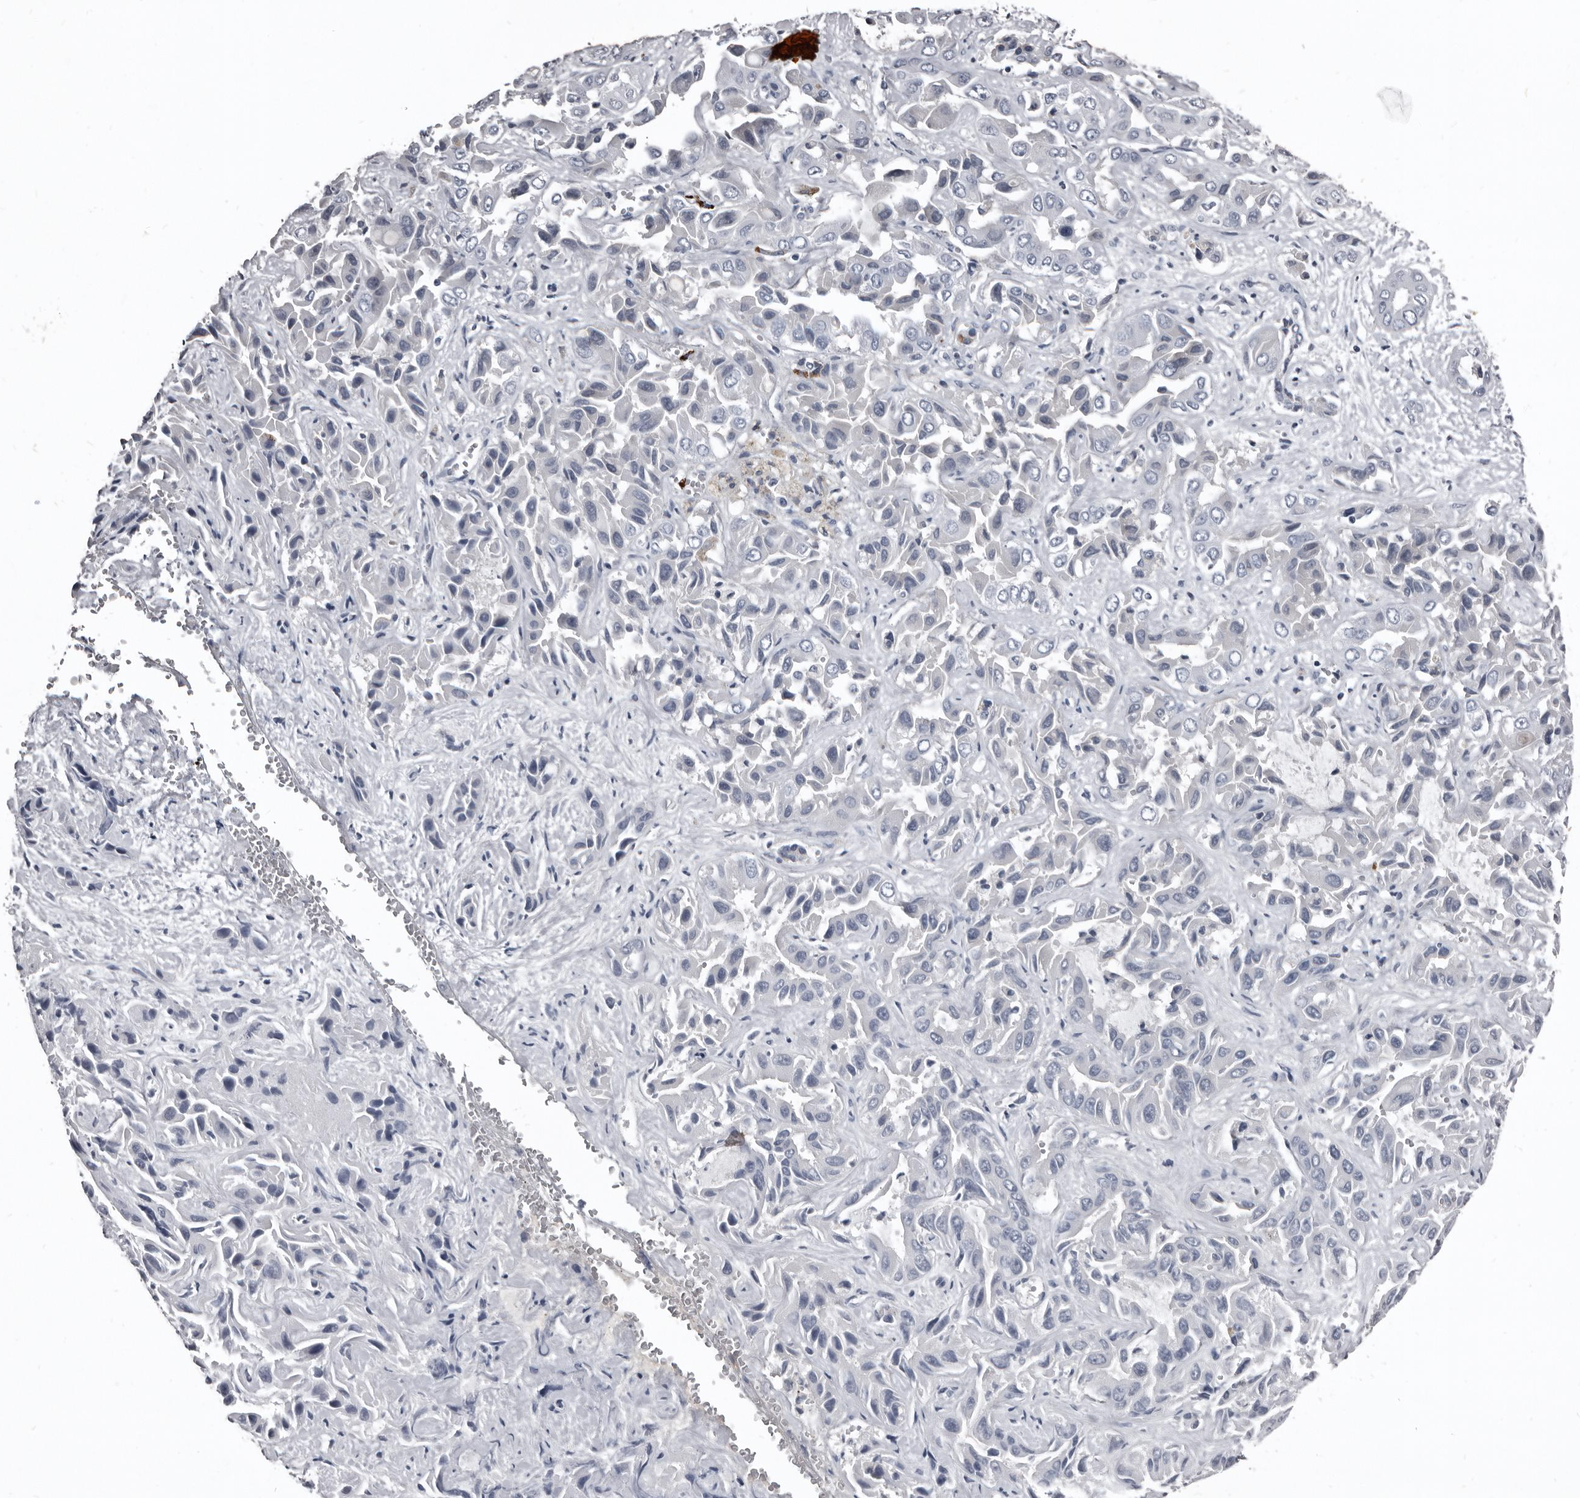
{"staining": {"intensity": "strong", "quantity": "<25%", "location": "cytoplasmic/membranous"}, "tissue": "liver cancer", "cell_type": "Tumor cells", "image_type": "cancer", "snomed": [{"axis": "morphology", "description": "Cholangiocarcinoma"}, {"axis": "topography", "description": "Liver"}], "caption": "Liver cancer (cholangiocarcinoma) stained for a protein (brown) shows strong cytoplasmic/membranous positive staining in about <25% of tumor cells.", "gene": "GREB1", "patient": {"sex": "female", "age": 52}}